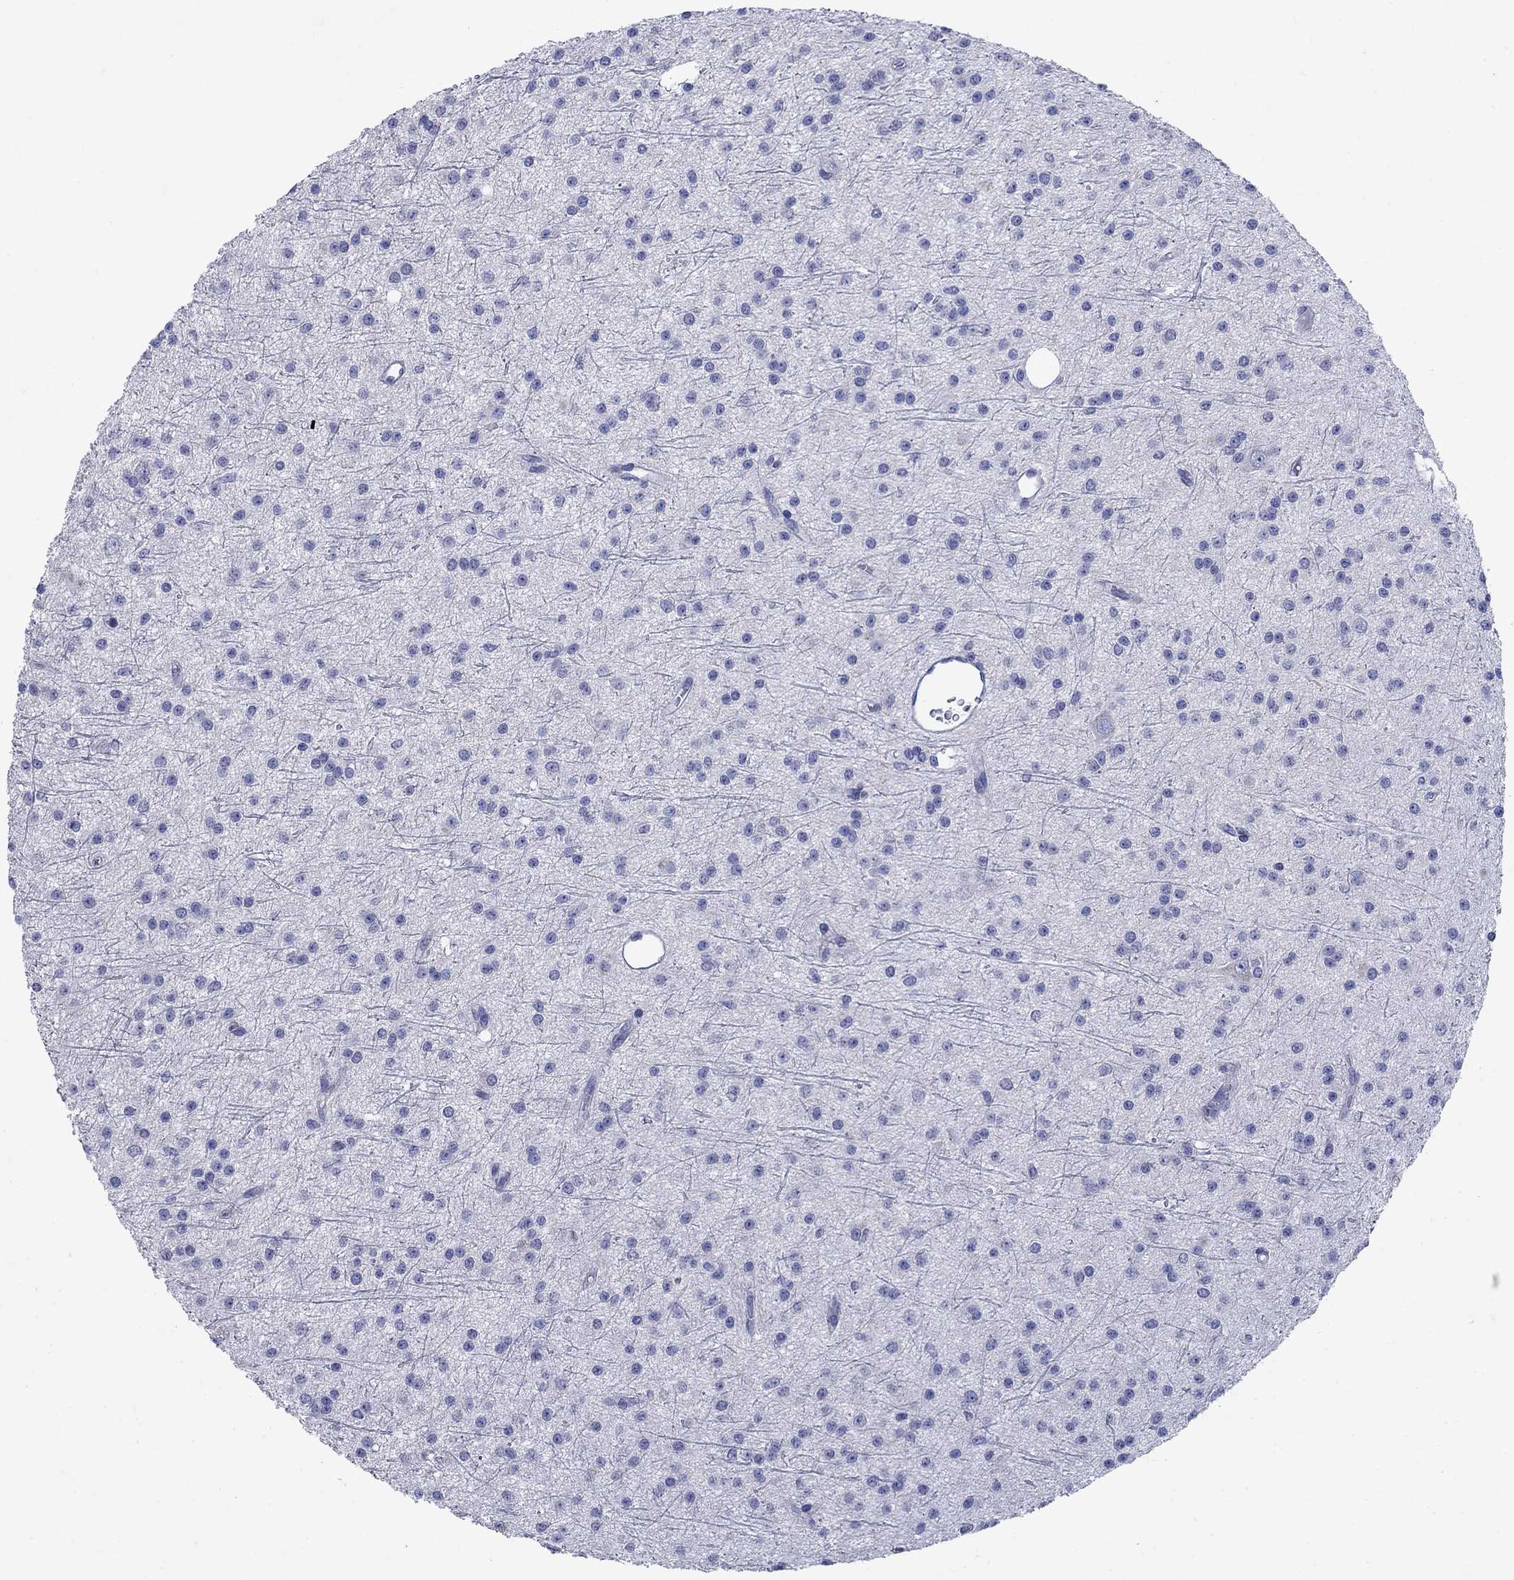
{"staining": {"intensity": "negative", "quantity": "none", "location": "none"}, "tissue": "glioma", "cell_type": "Tumor cells", "image_type": "cancer", "snomed": [{"axis": "morphology", "description": "Glioma, malignant, Low grade"}, {"axis": "topography", "description": "Brain"}], "caption": "Immunohistochemistry (IHC) image of neoplastic tissue: glioma stained with DAB (3,3'-diaminobenzidine) displays no significant protein staining in tumor cells. The staining is performed using DAB (3,3'-diaminobenzidine) brown chromogen with nuclei counter-stained in using hematoxylin.", "gene": "SULT2B1", "patient": {"sex": "male", "age": 27}}